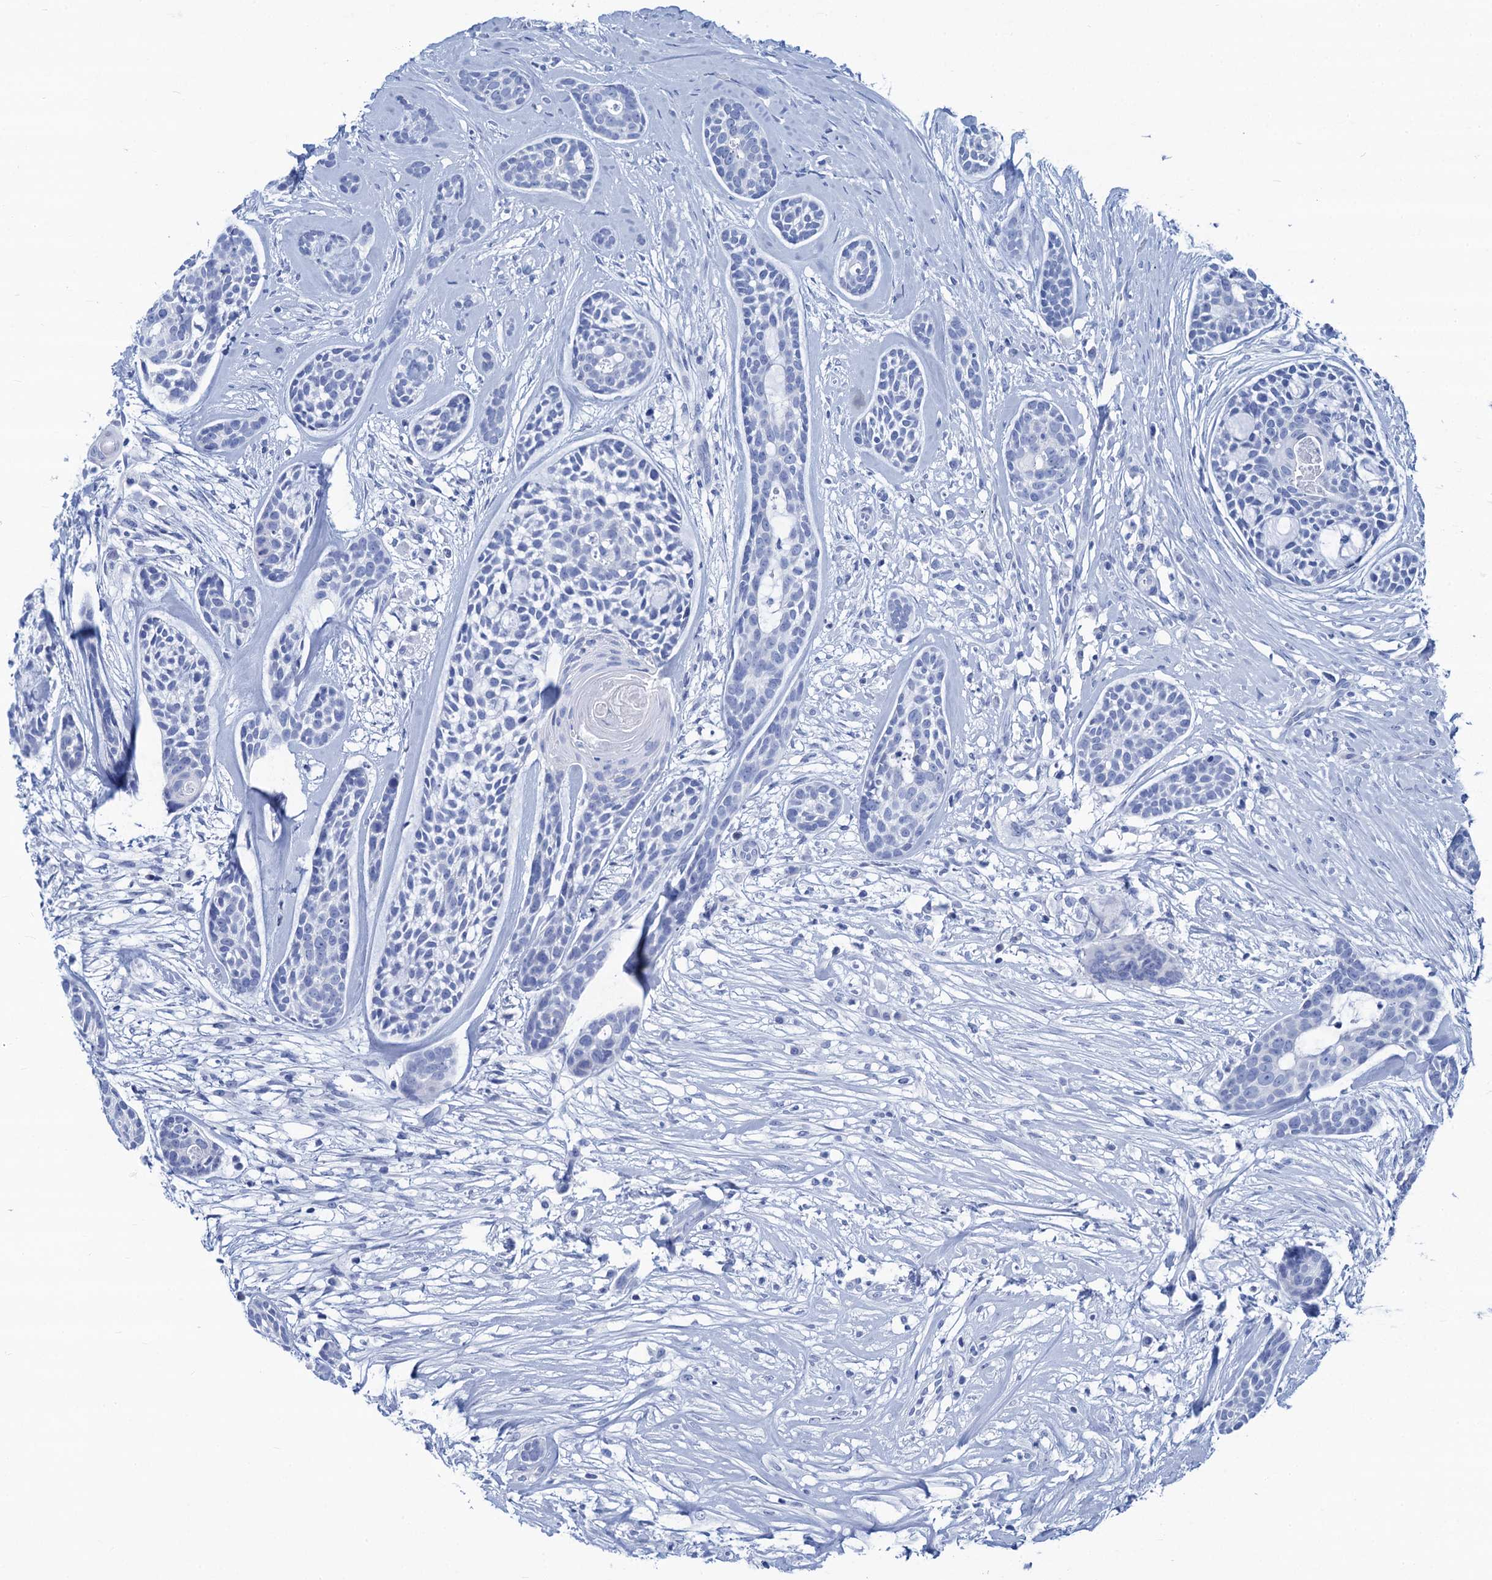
{"staining": {"intensity": "negative", "quantity": "none", "location": "none"}, "tissue": "head and neck cancer", "cell_type": "Tumor cells", "image_type": "cancer", "snomed": [{"axis": "morphology", "description": "Adenocarcinoma, NOS"}, {"axis": "topography", "description": "Subcutis"}, {"axis": "topography", "description": "Head-Neck"}], "caption": "Adenocarcinoma (head and neck) stained for a protein using IHC exhibits no positivity tumor cells.", "gene": "CABYR", "patient": {"sex": "female", "age": 73}}